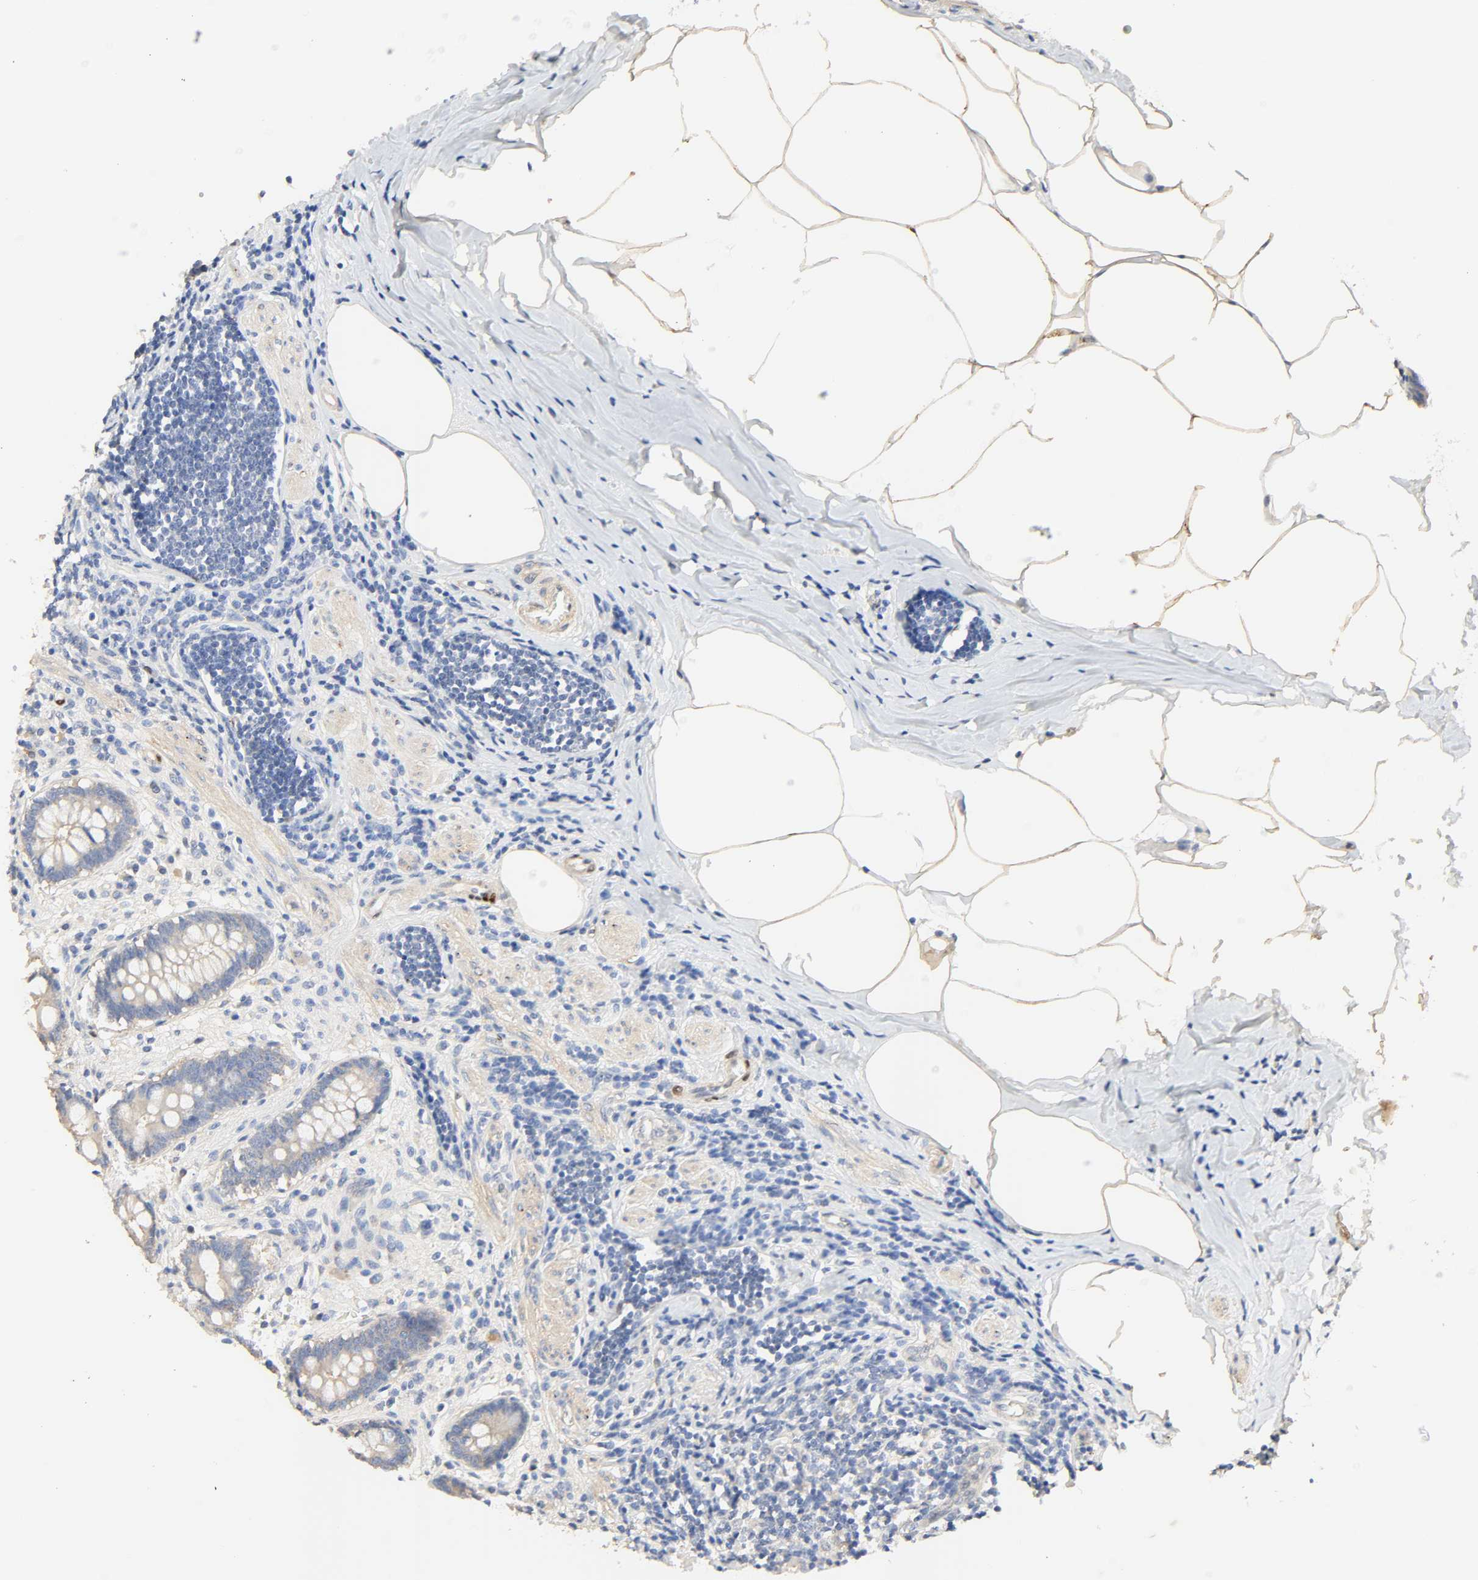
{"staining": {"intensity": "negative", "quantity": "none", "location": "none"}, "tissue": "appendix", "cell_type": "Glandular cells", "image_type": "normal", "snomed": [{"axis": "morphology", "description": "Normal tissue, NOS"}, {"axis": "topography", "description": "Appendix"}], "caption": "Glandular cells show no significant protein positivity in benign appendix.", "gene": "BORCS8", "patient": {"sex": "female", "age": 50}}